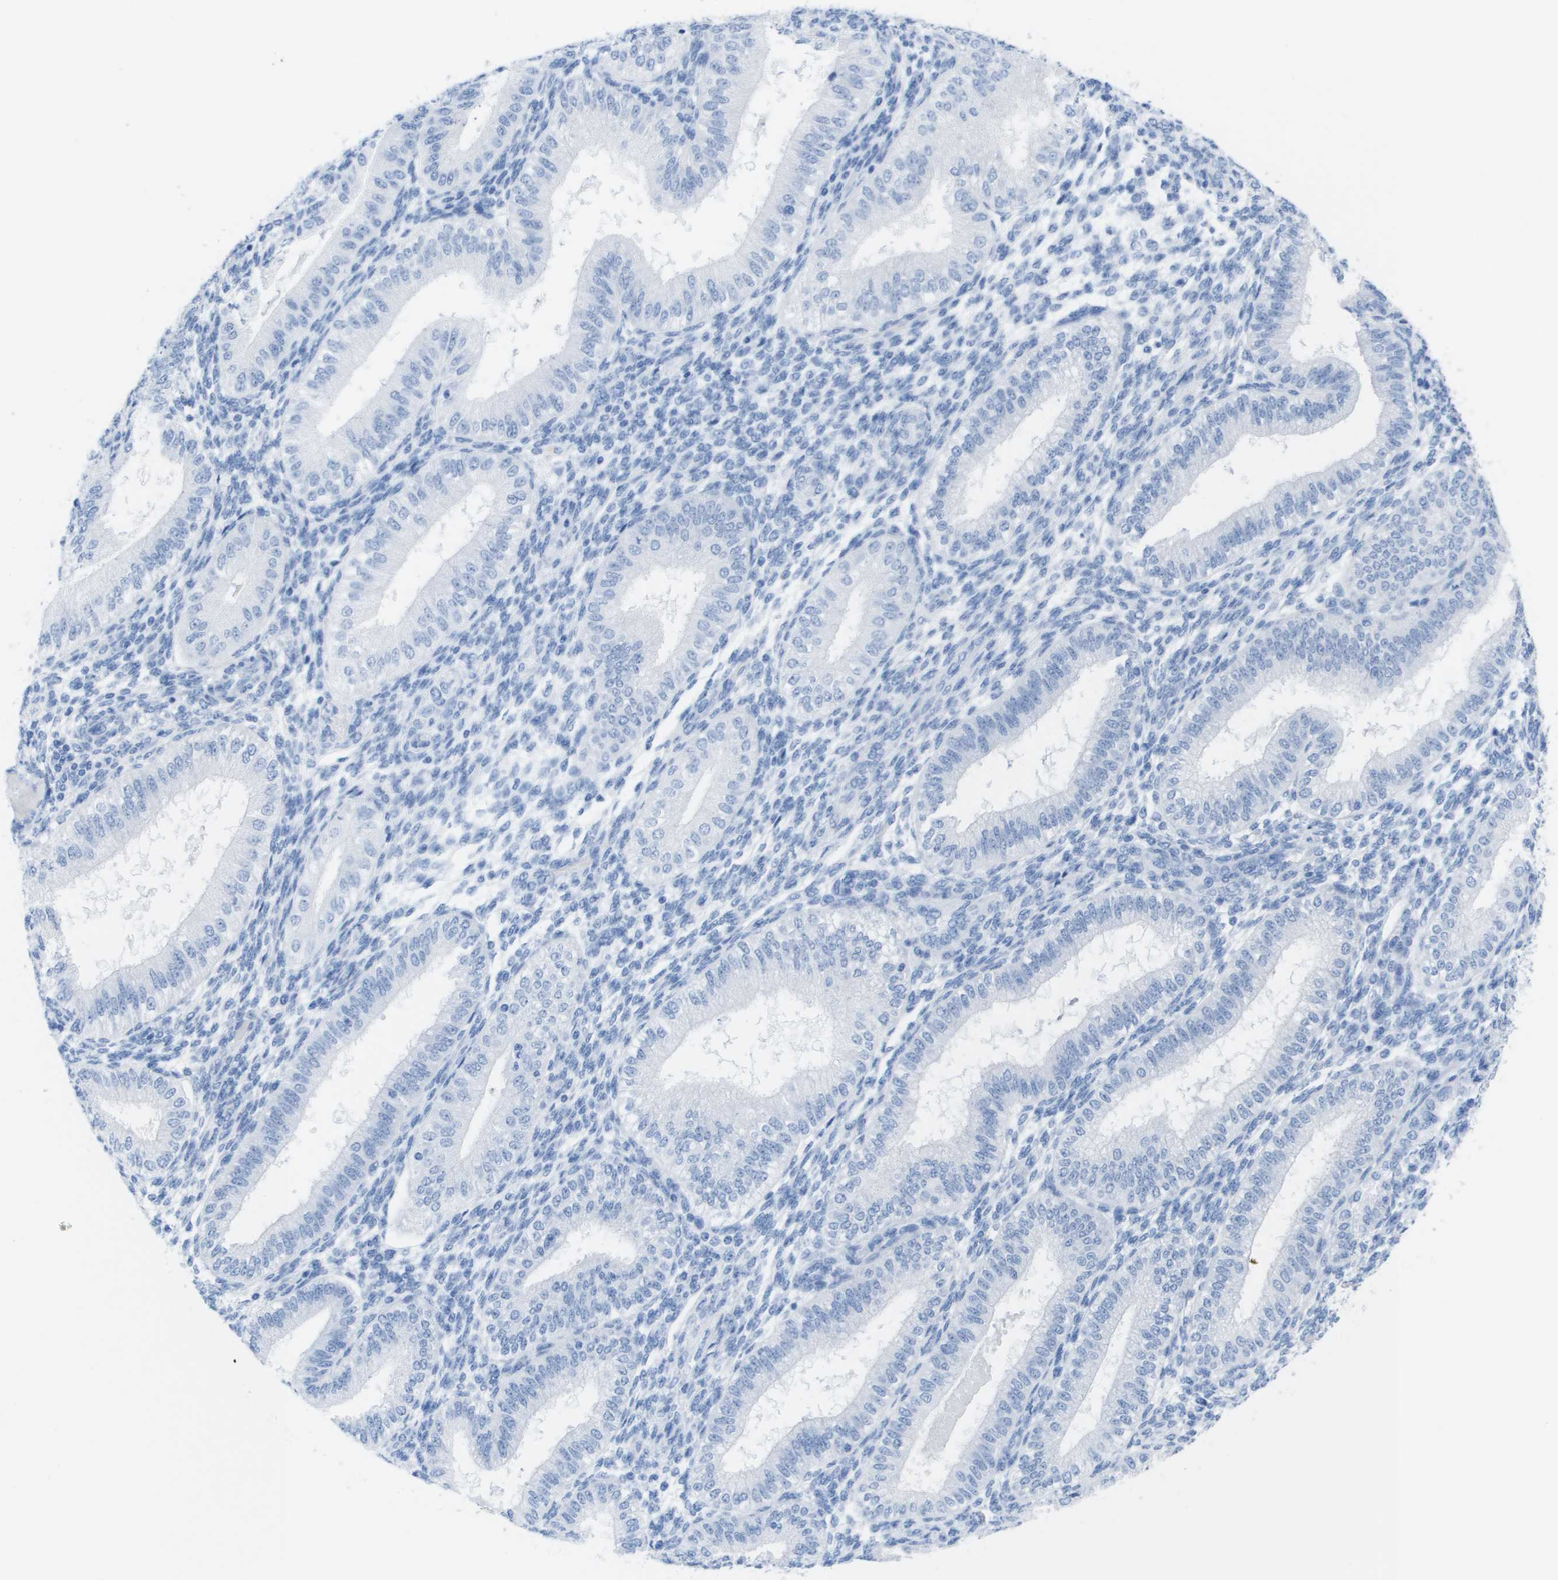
{"staining": {"intensity": "negative", "quantity": "none", "location": "none"}, "tissue": "endometrium", "cell_type": "Cells in endometrial stroma", "image_type": "normal", "snomed": [{"axis": "morphology", "description": "Normal tissue, NOS"}, {"axis": "topography", "description": "Endometrium"}], "caption": "Immunohistochemistry (IHC) of unremarkable endometrium displays no positivity in cells in endometrial stroma. Brightfield microscopy of immunohistochemistry stained with DAB (brown) and hematoxylin (blue), captured at high magnification.", "gene": "KCNA3", "patient": {"sex": "female", "age": 39}}